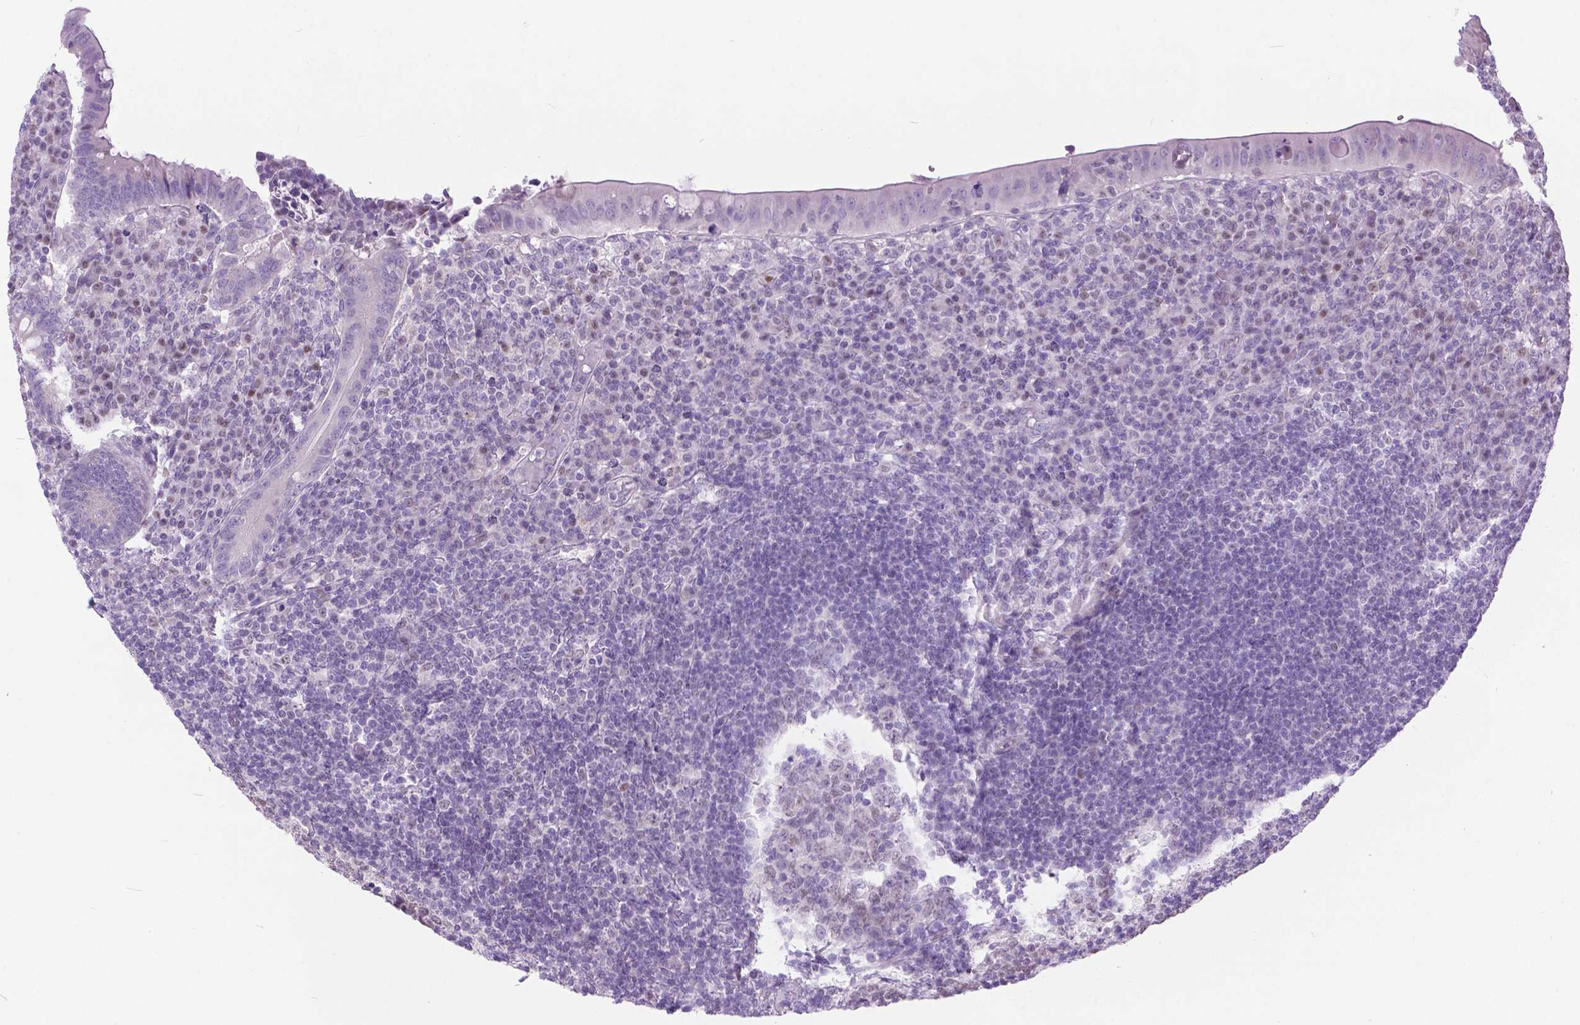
{"staining": {"intensity": "negative", "quantity": "none", "location": "none"}, "tissue": "appendix", "cell_type": "Glandular cells", "image_type": "normal", "snomed": [{"axis": "morphology", "description": "Normal tissue, NOS"}, {"axis": "topography", "description": "Appendix"}], "caption": "Immunohistochemistry (IHC) of normal appendix displays no expression in glandular cells. (Immunohistochemistry (IHC), brightfield microscopy, high magnification).", "gene": "APCDD1L", "patient": {"sex": "male", "age": 18}}